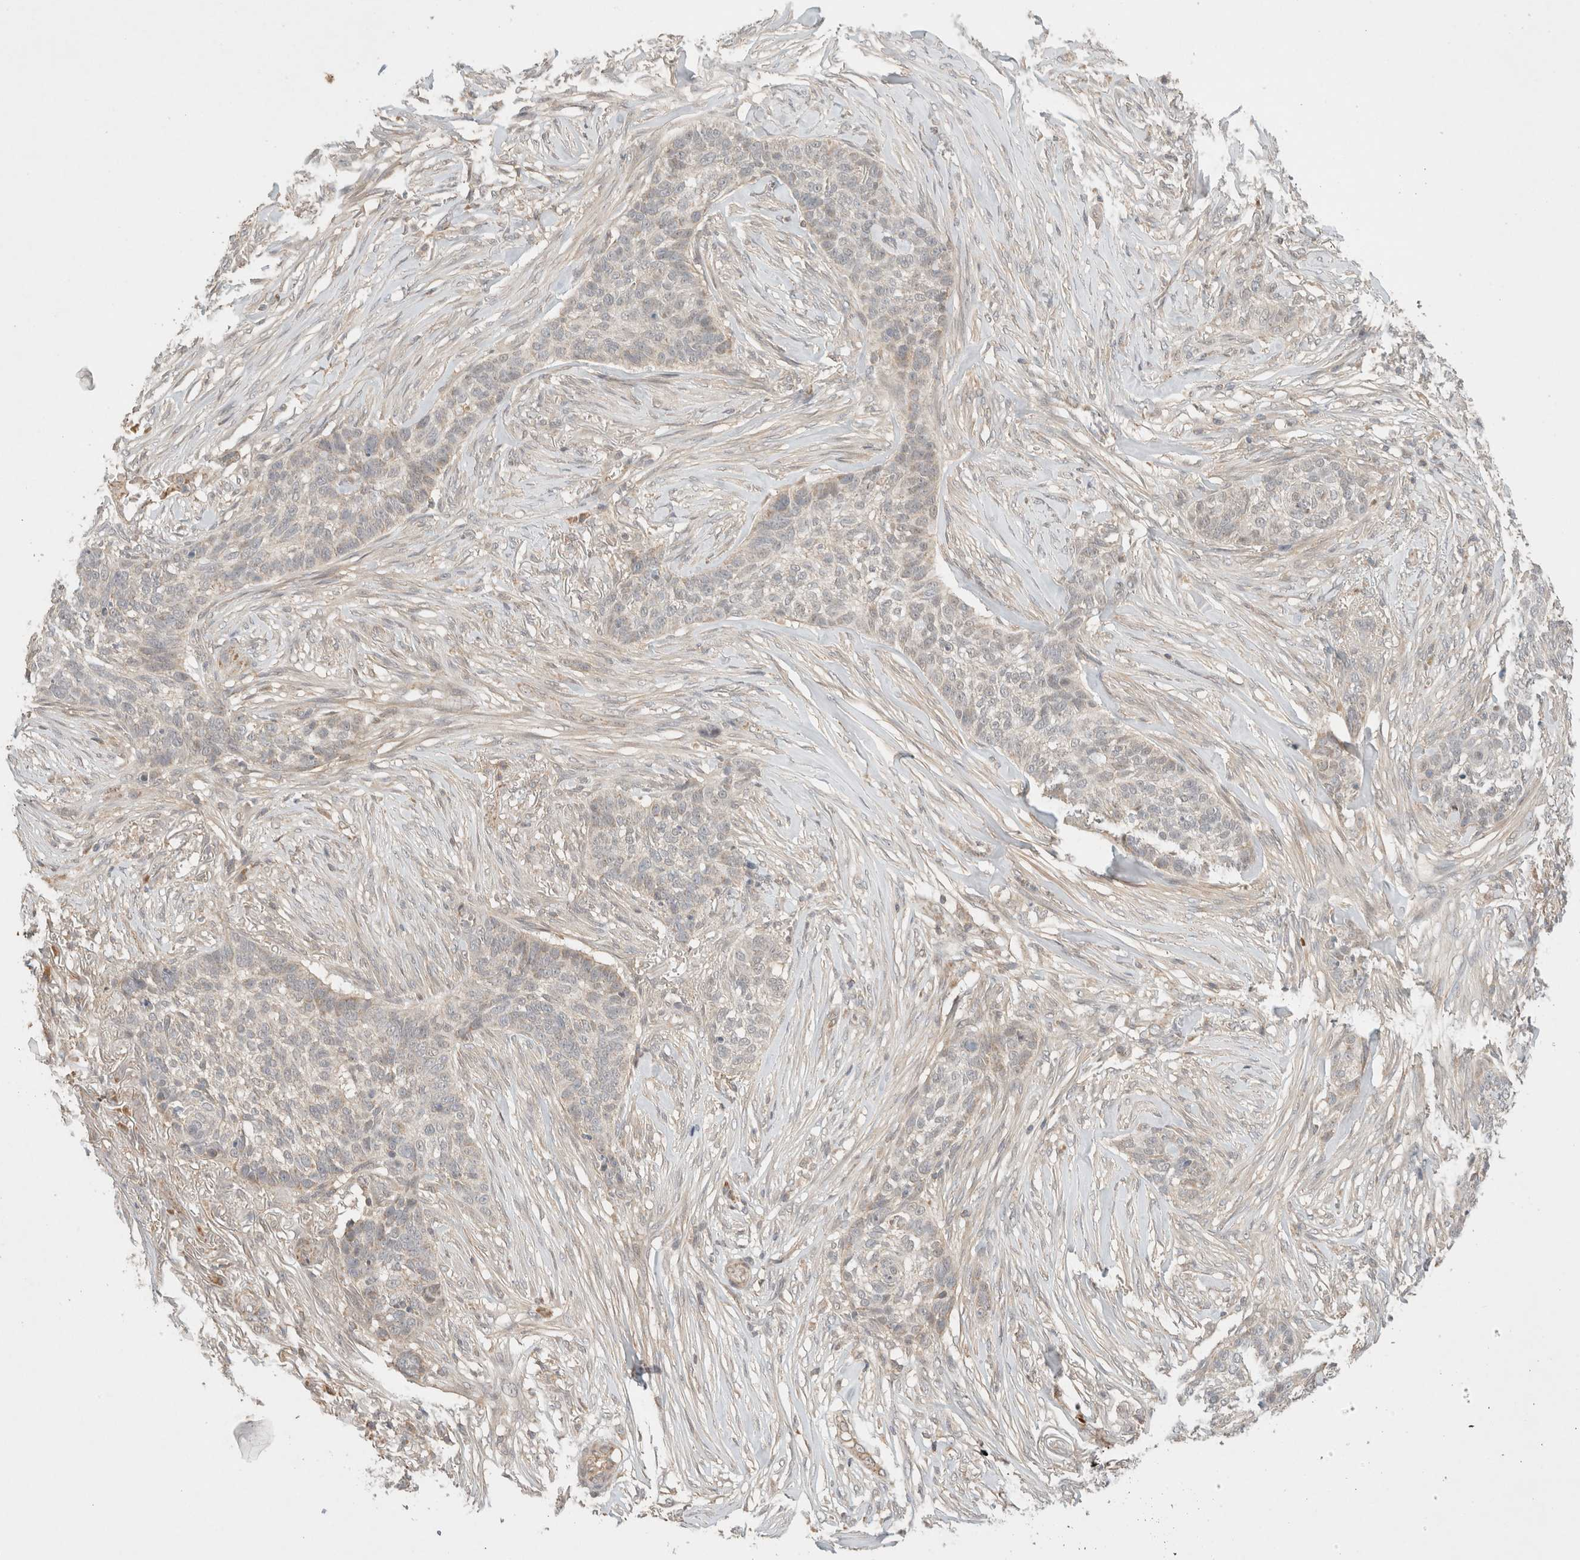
{"staining": {"intensity": "negative", "quantity": "none", "location": "none"}, "tissue": "skin cancer", "cell_type": "Tumor cells", "image_type": "cancer", "snomed": [{"axis": "morphology", "description": "Basal cell carcinoma"}, {"axis": "topography", "description": "Skin"}], "caption": "This is an immunohistochemistry (IHC) histopathology image of human skin cancer. There is no staining in tumor cells.", "gene": "MRM3", "patient": {"sex": "male", "age": 85}}